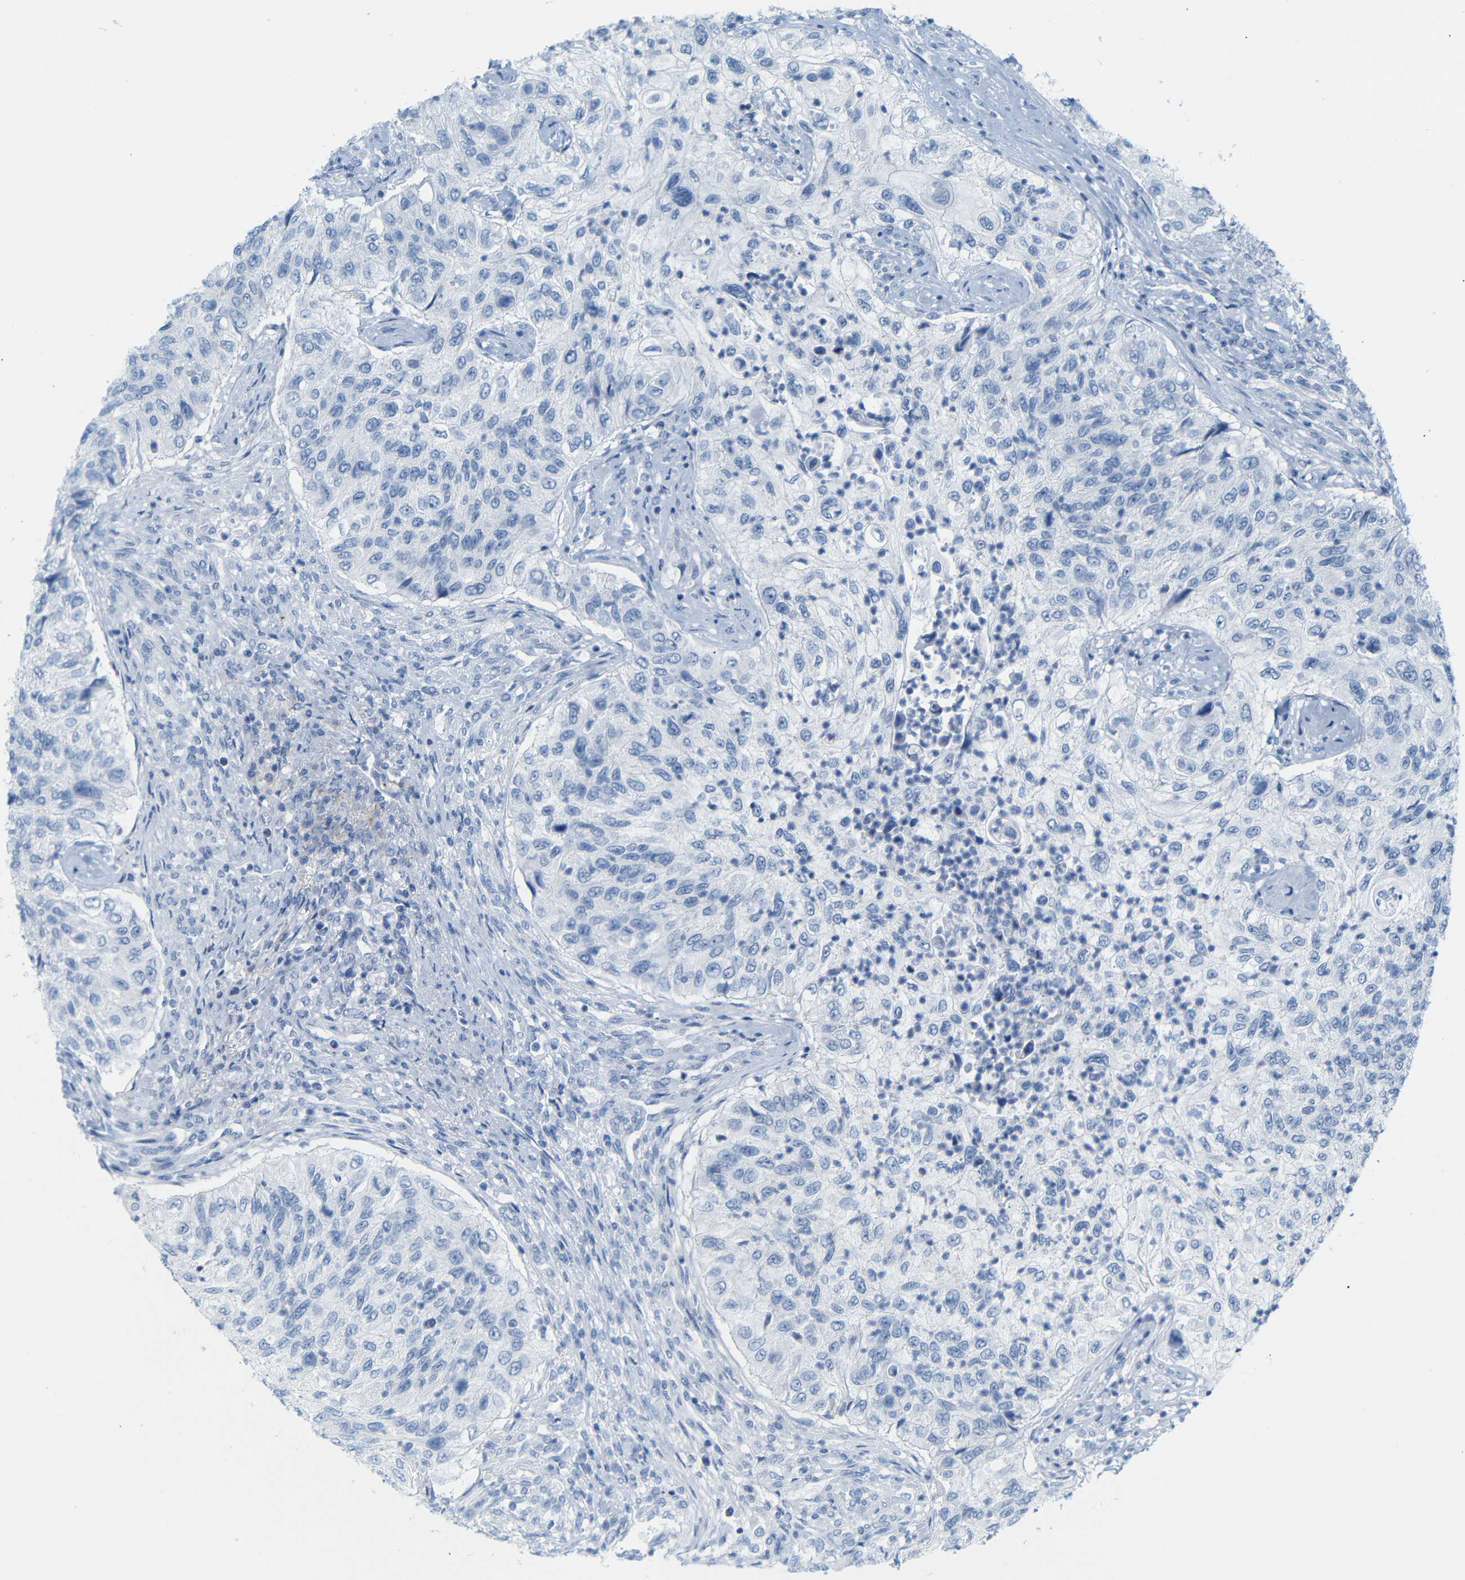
{"staining": {"intensity": "negative", "quantity": "none", "location": "none"}, "tissue": "urothelial cancer", "cell_type": "Tumor cells", "image_type": "cancer", "snomed": [{"axis": "morphology", "description": "Urothelial carcinoma, High grade"}, {"axis": "topography", "description": "Urinary bladder"}], "caption": "Immunohistochemical staining of human high-grade urothelial carcinoma shows no significant staining in tumor cells.", "gene": "FCRL1", "patient": {"sex": "female", "age": 60}}